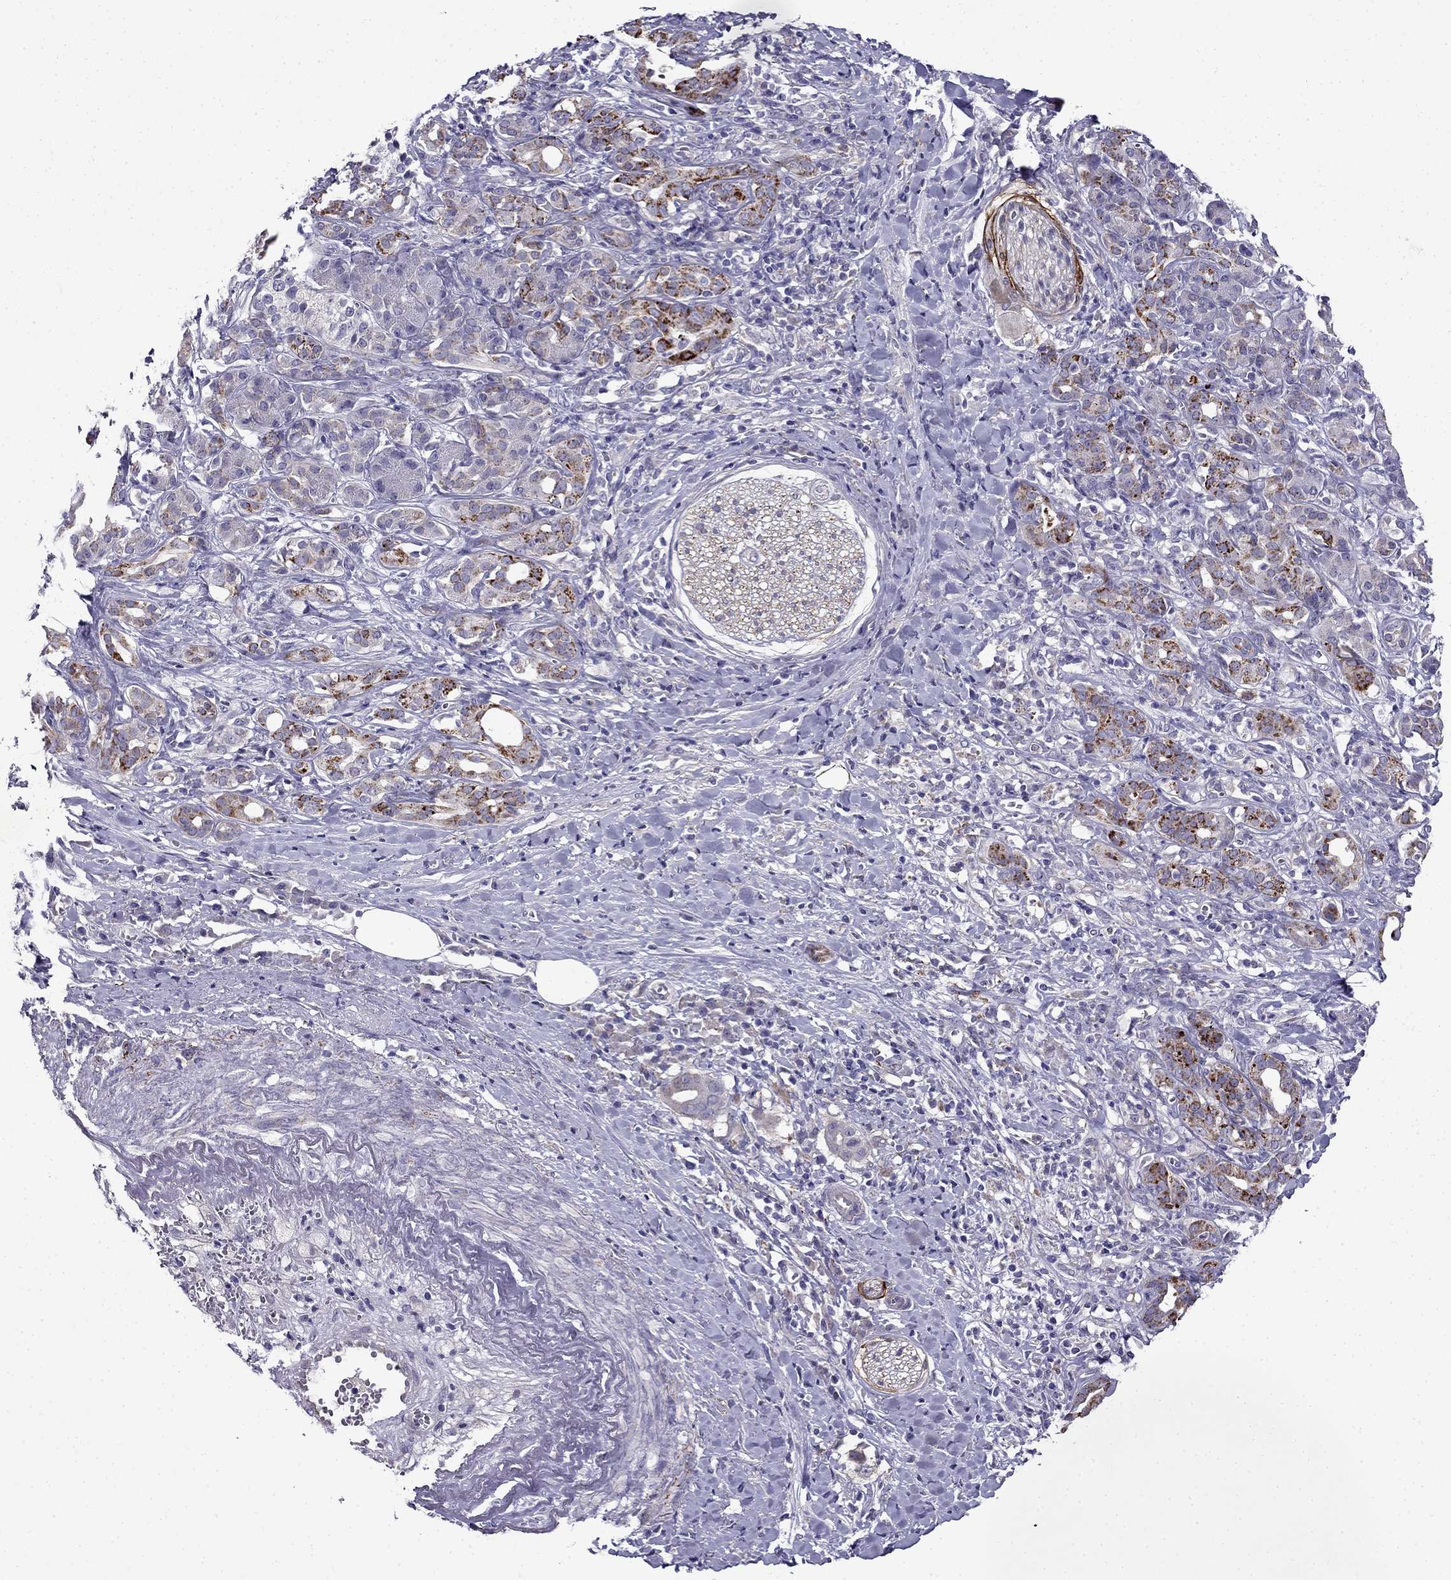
{"staining": {"intensity": "strong", "quantity": "<25%", "location": "cytoplasmic/membranous"}, "tissue": "pancreatic cancer", "cell_type": "Tumor cells", "image_type": "cancer", "snomed": [{"axis": "morphology", "description": "Adenocarcinoma, NOS"}, {"axis": "topography", "description": "Pancreas"}], "caption": "Immunohistochemical staining of pancreatic cancer (adenocarcinoma) demonstrates medium levels of strong cytoplasmic/membranous protein positivity in approximately <25% of tumor cells.", "gene": "PI16", "patient": {"sex": "male", "age": 61}}